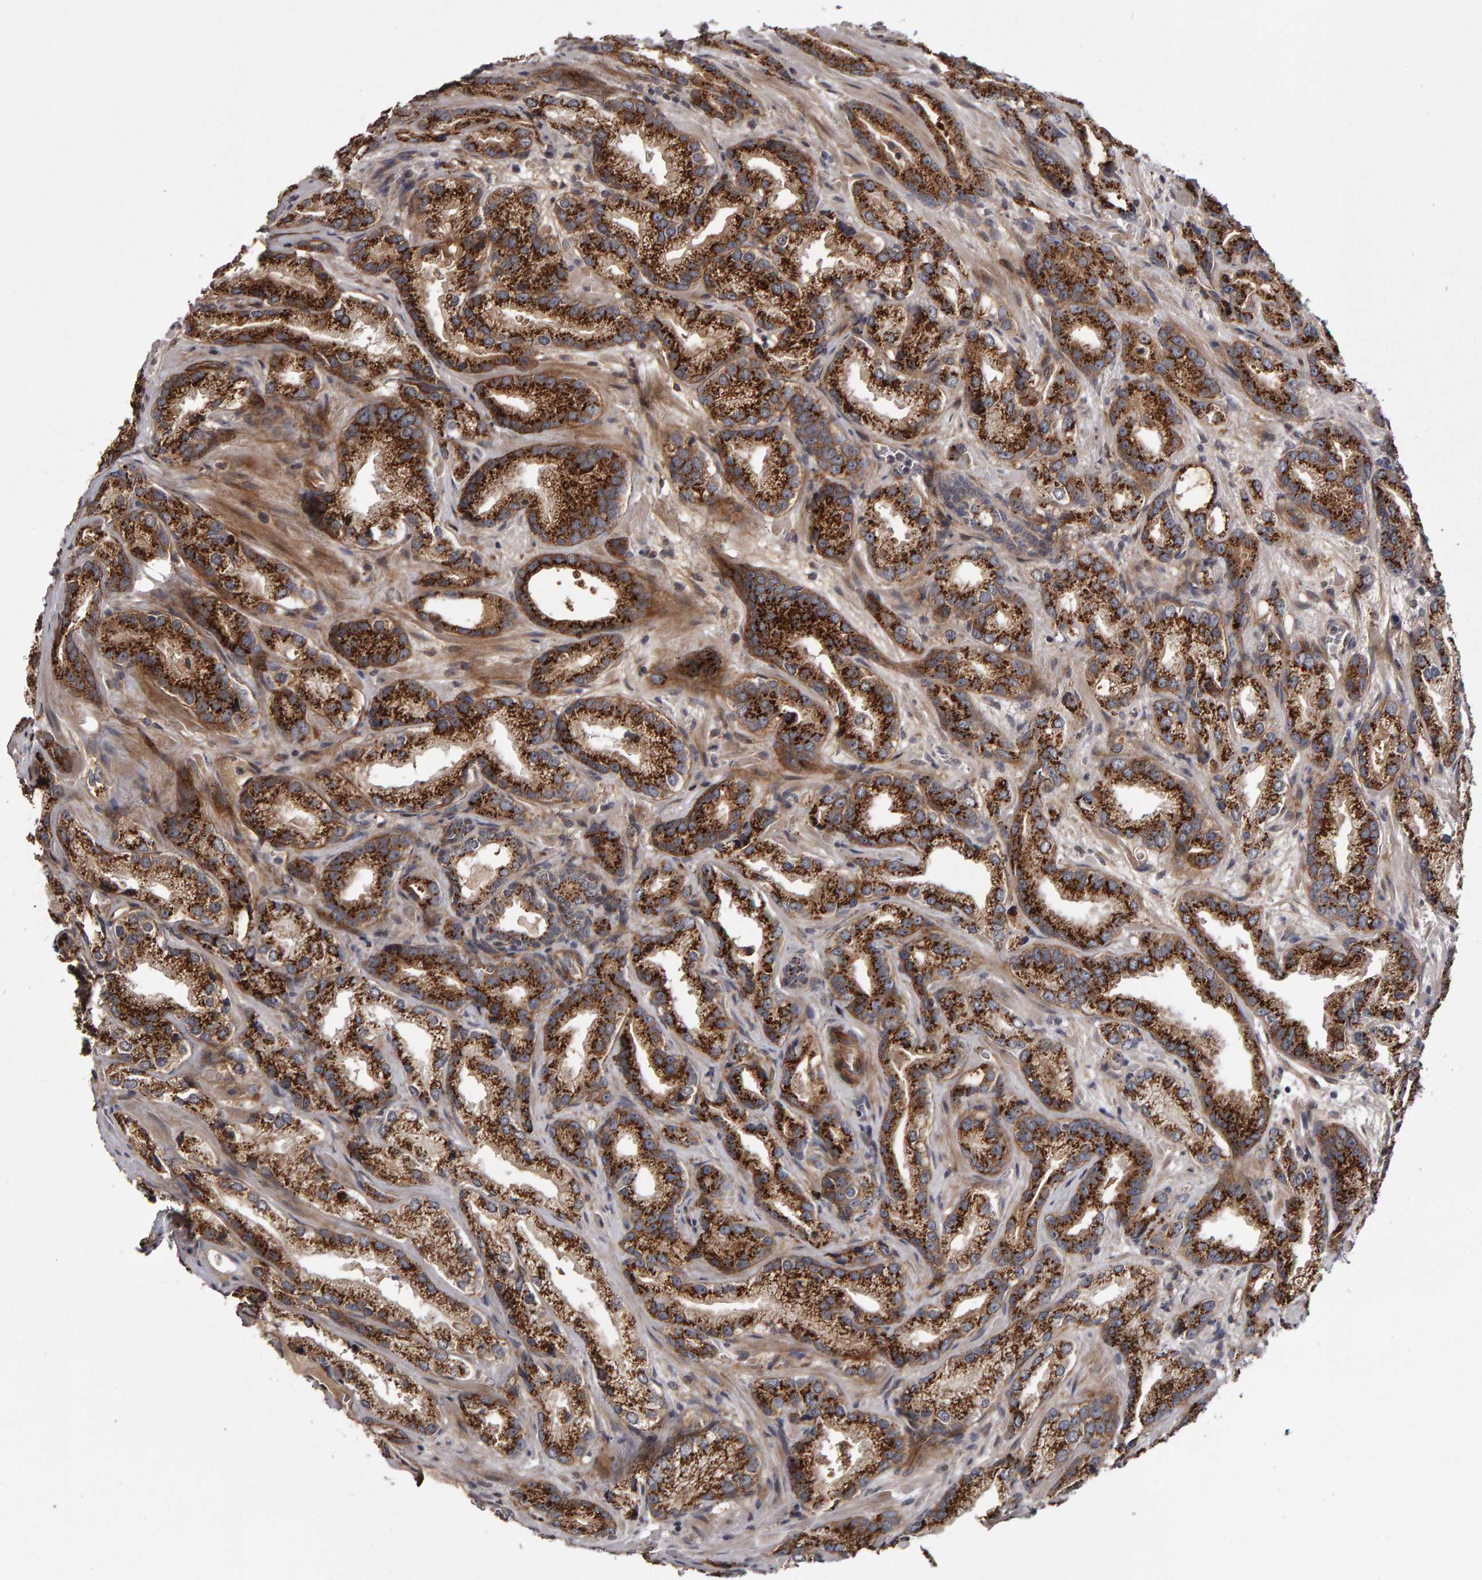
{"staining": {"intensity": "strong", "quantity": ">75%", "location": "cytoplasmic/membranous"}, "tissue": "prostate cancer", "cell_type": "Tumor cells", "image_type": "cancer", "snomed": [{"axis": "morphology", "description": "Adenocarcinoma, High grade"}, {"axis": "topography", "description": "Prostate"}], "caption": "A brown stain labels strong cytoplasmic/membranous positivity of a protein in prostate cancer (adenocarcinoma (high-grade)) tumor cells.", "gene": "CANT1", "patient": {"sex": "male", "age": 63}}